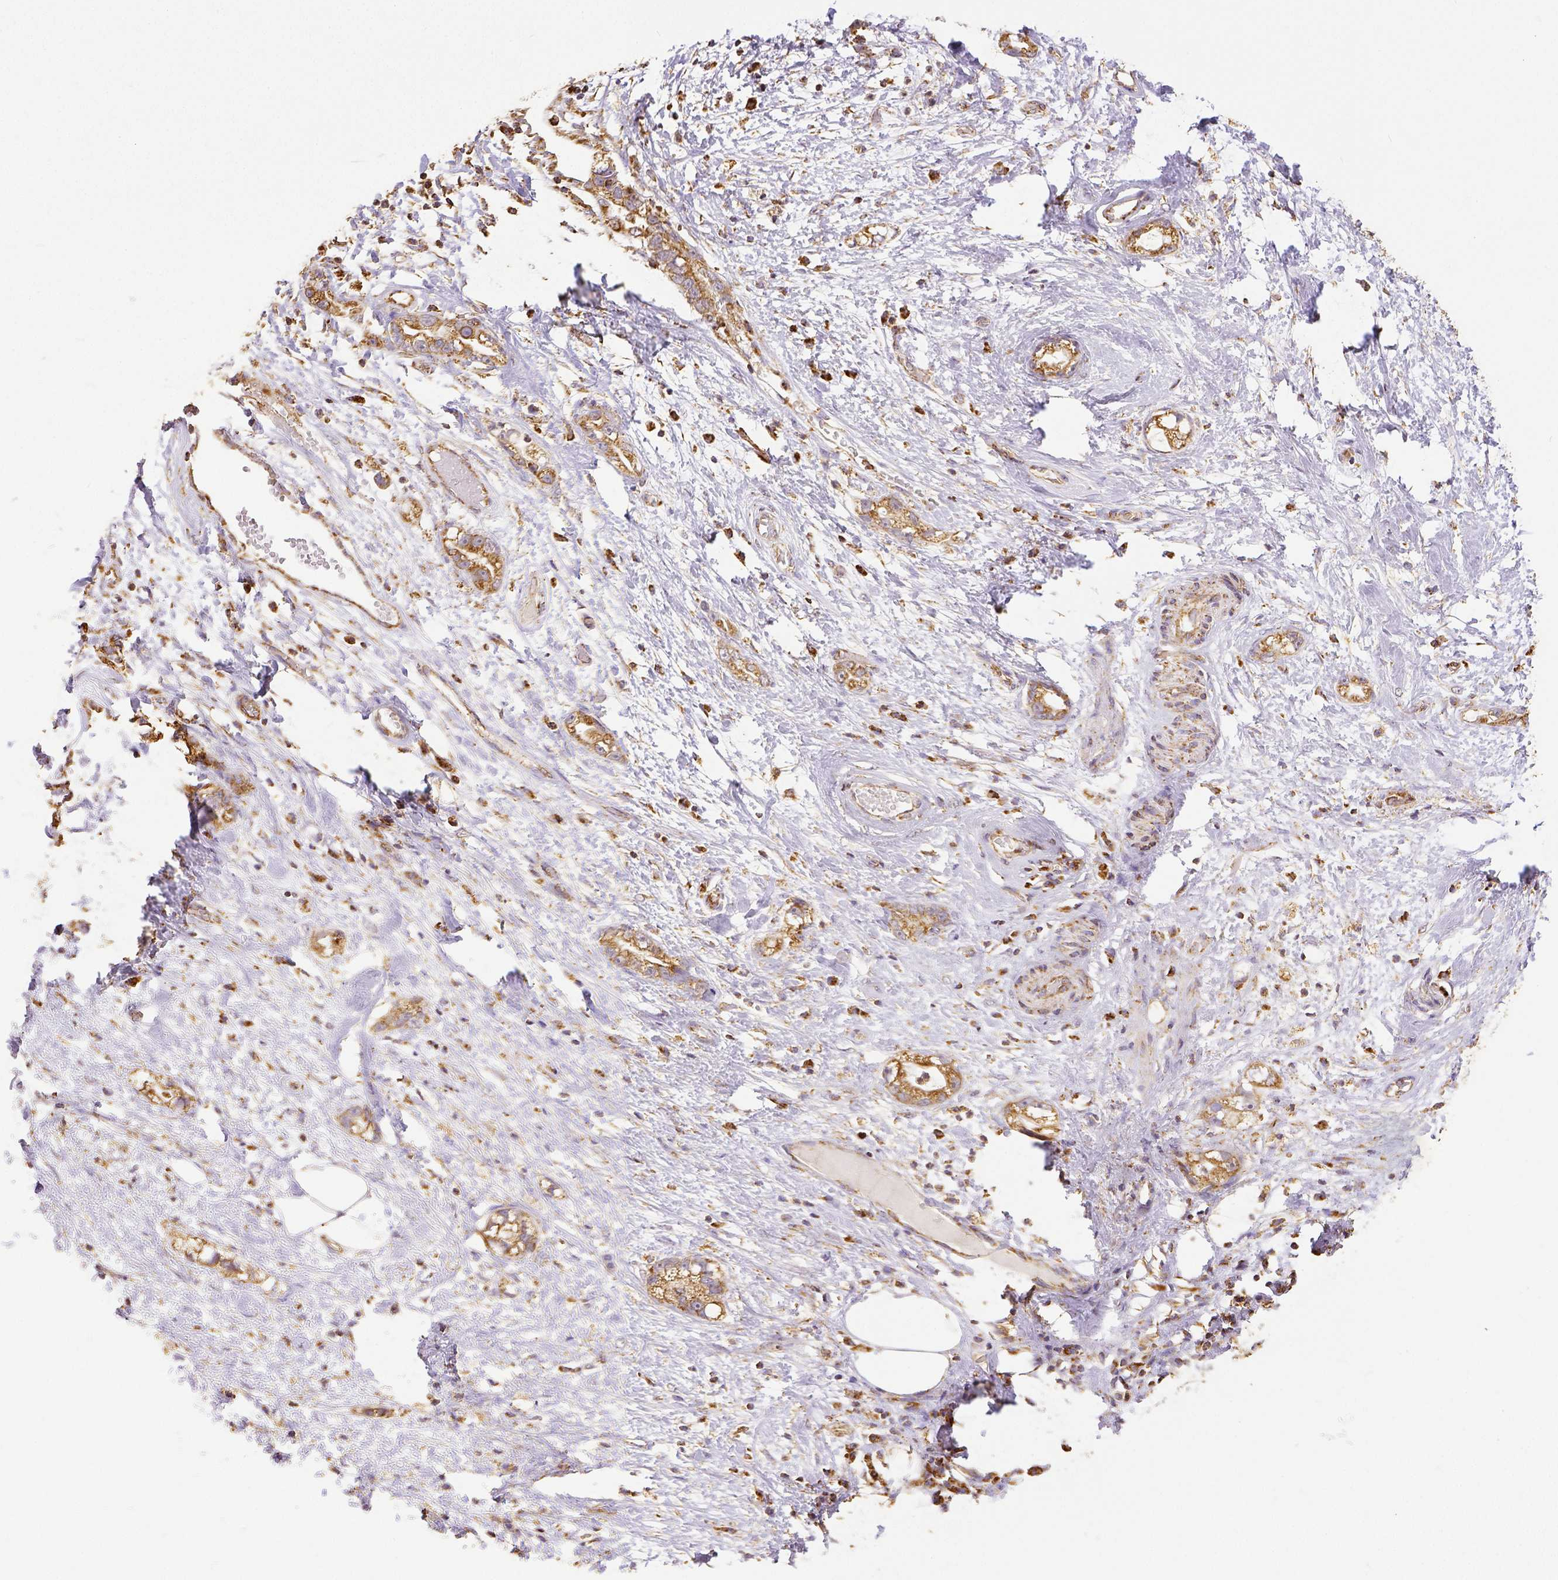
{"staining": {"intensity": "weak", "quantity": ">75%", "location": "cytoplasmic/membranous"}, "tissue": "stomach cancer", "cell_type": "Tumor cells", "image_type": "cancer", "snomed": [{"axis": "morphology", "description": "Adenocarcinoma, NOS"}, {"axis": "topography", "description": "Stomach"}], "caption": "Protein staining exhibits weak cytoplasmic/membranous expression in approximately >75% of tumor cells in stomach adenocarcinoma.", "gene": "SDHB", "patient": {"sex": "male", "age": 55}}